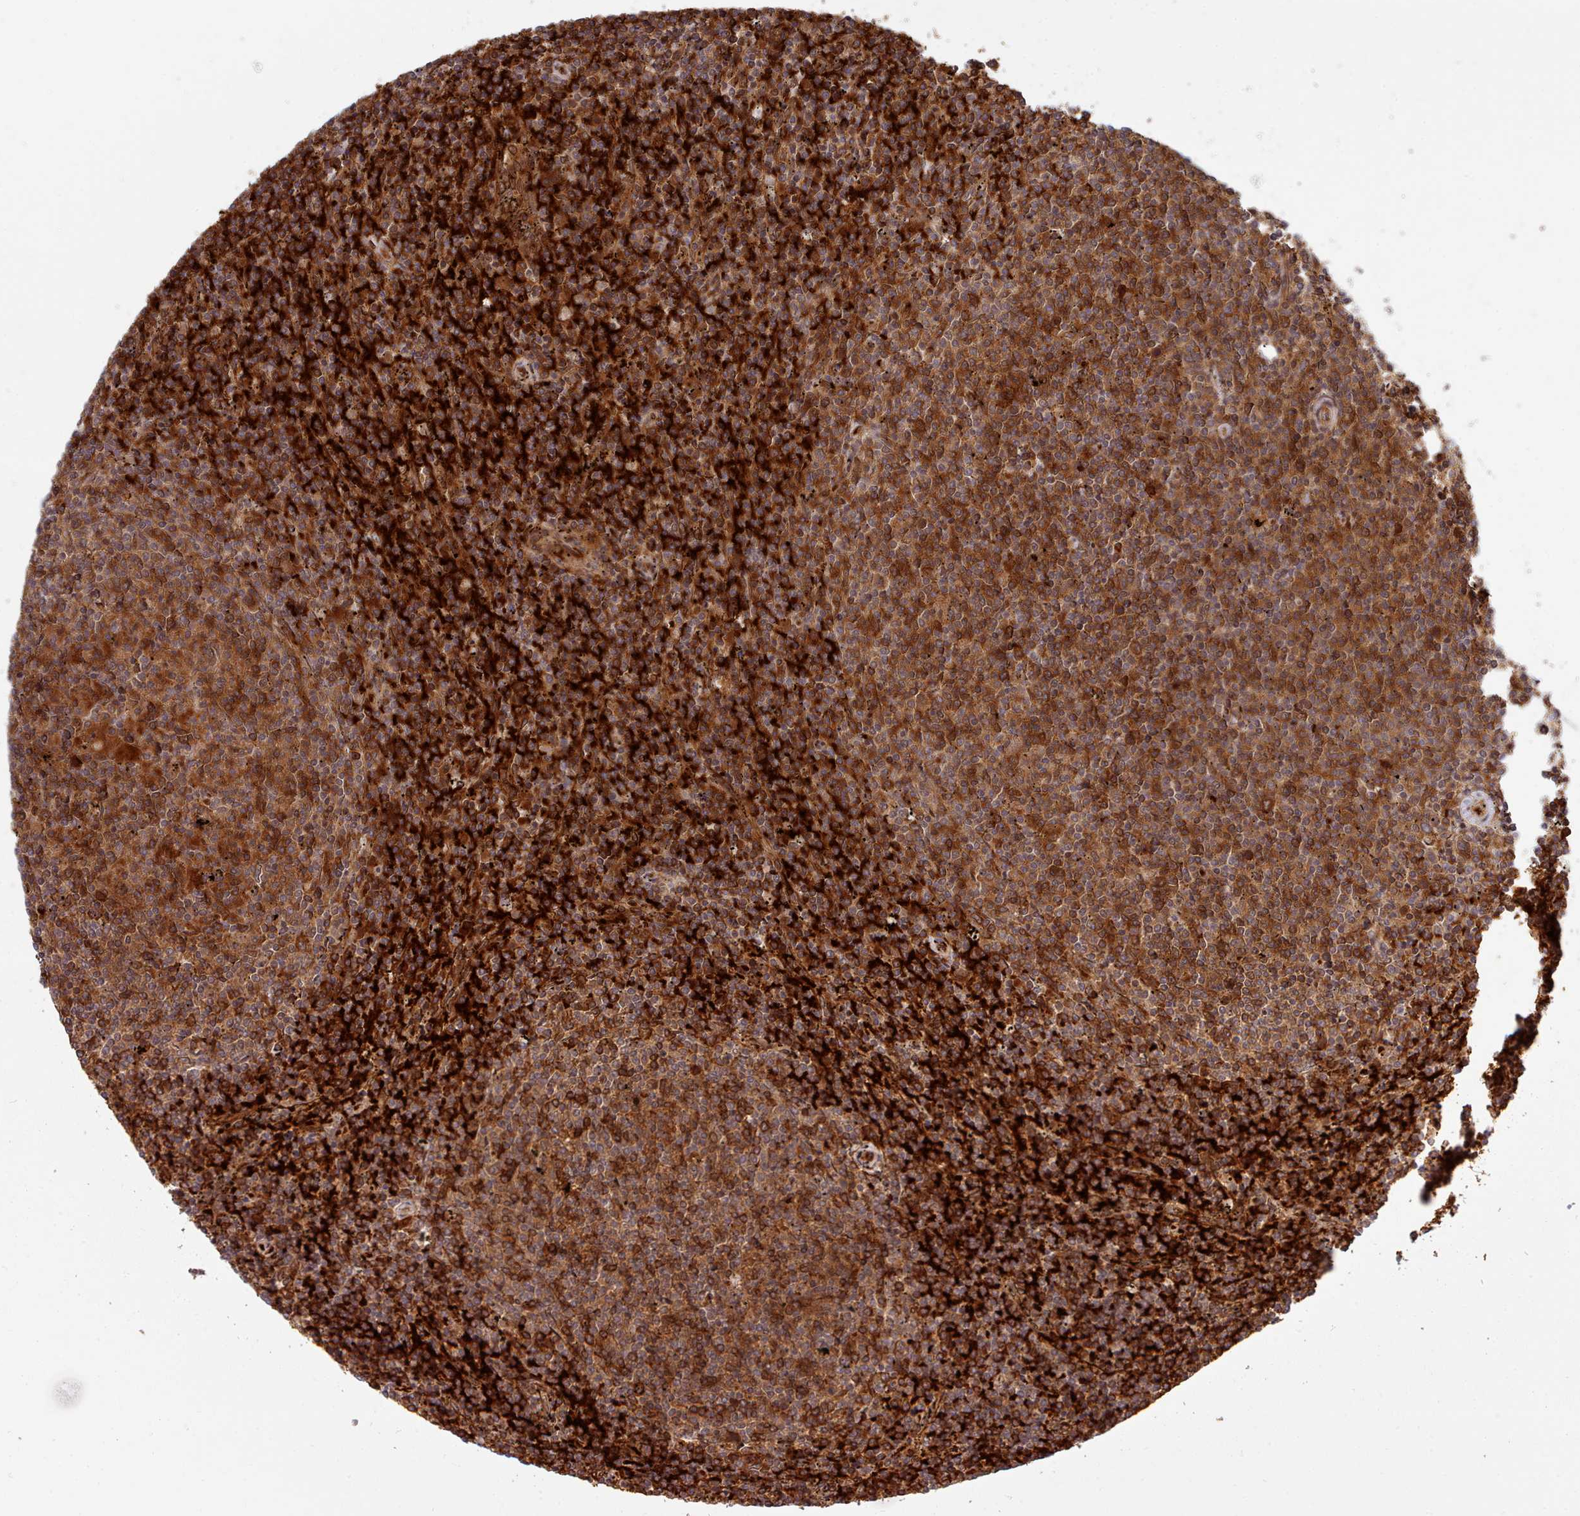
{"staining": {"intensity": "strong", "quantity": ">75%", "location": "cytoplasmic/membranous"}, "tissue": "lymphoma", "cell_type": "Tumor cells", "image_type": "cancer", "snomed": [{"axis": "morphology", "description": "Malignant lymphoma, non-Hodgkin's type, Low grade"}, {"axis": "topography", "description": "Spleen"}], "caption": "Lymphoma stained with immunohistochemistry (IHC) reveals strong cytoplasmic/membranous staining in about >75% of tumor cells.", "gene": "UBE2G1", "patient": {"sex": "female", "age": 50}}